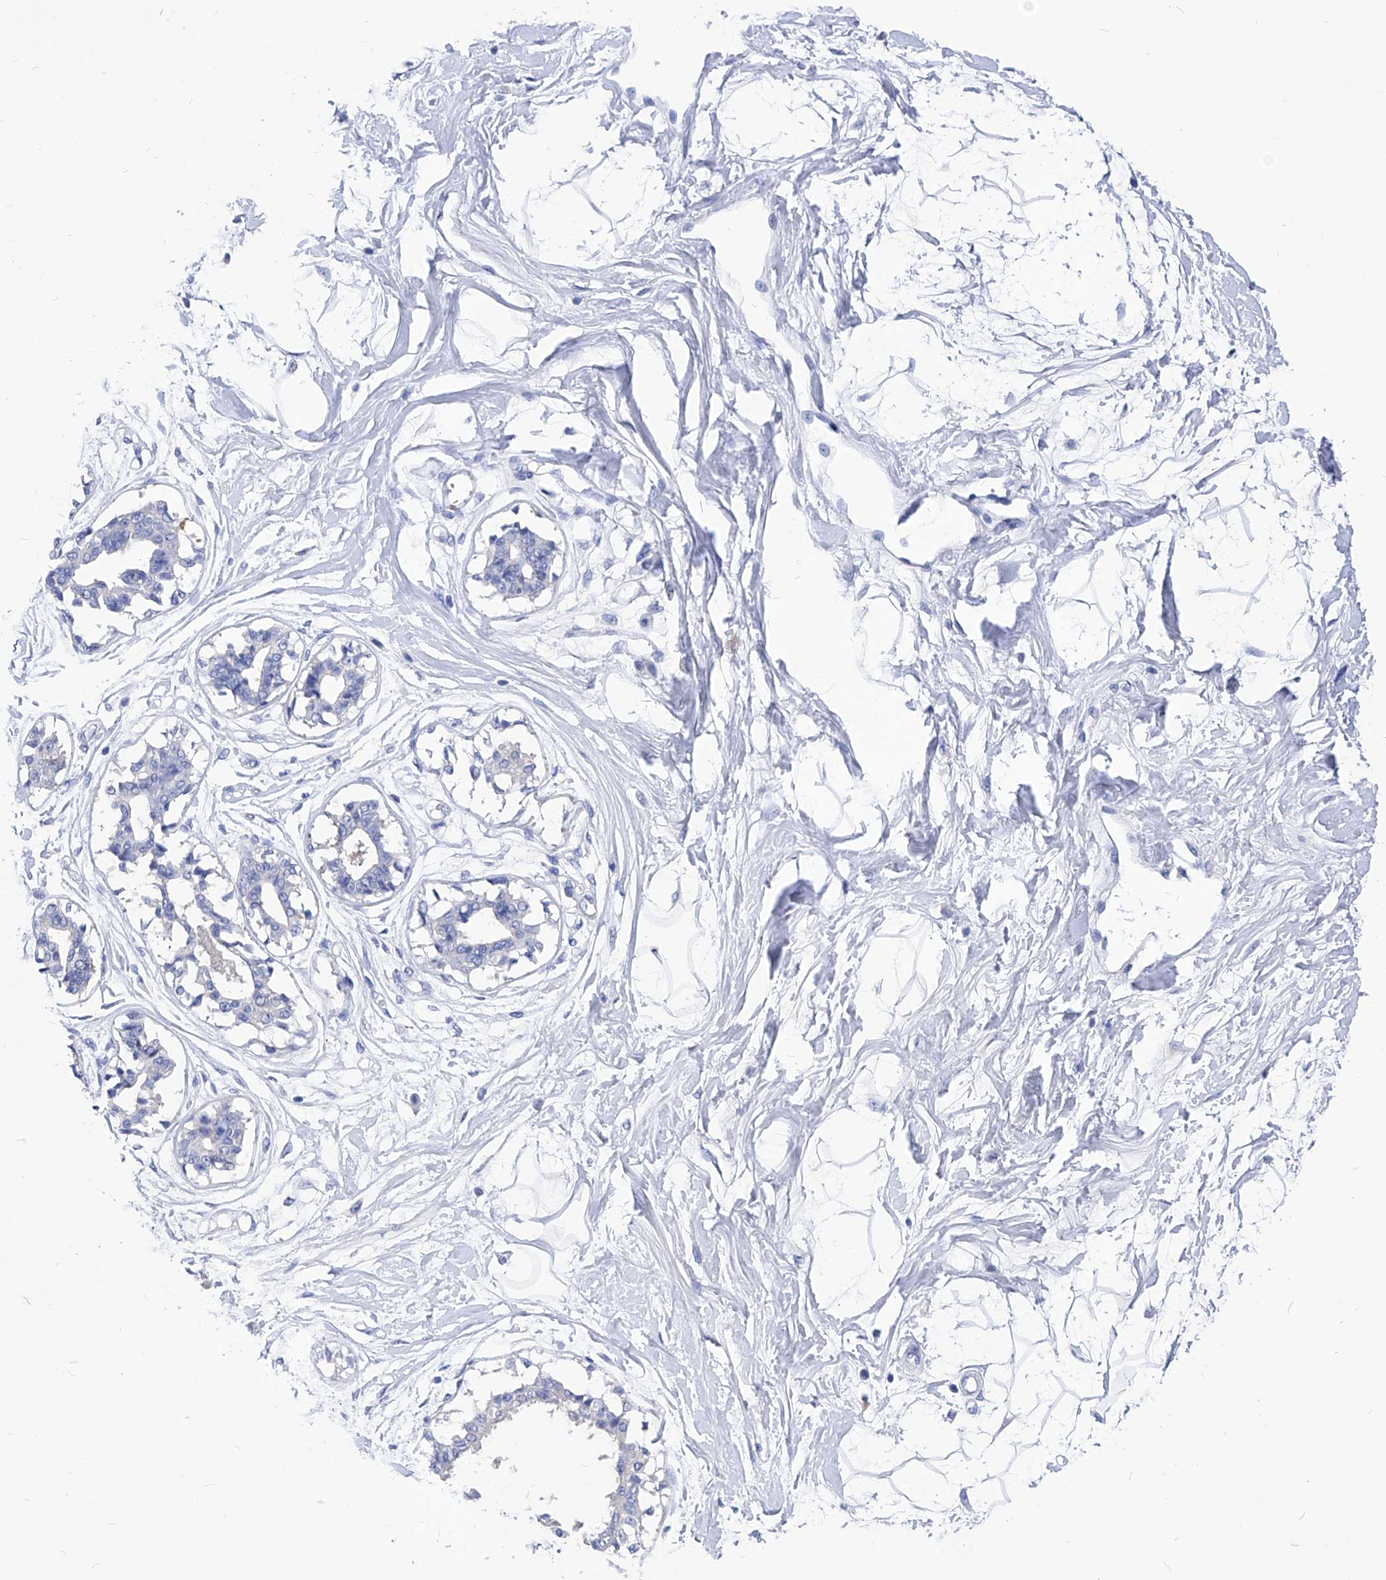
{"staining": {"intensity": "negative", "quantity": "none", "location": "none"}, "tissue": "breast", "cell_type": "Adipocytes", "image_type": "normal", "snomed": [{"axis": "morphology", "description": "Normal tissue, NOS"}, {"axis": "topography", "description": "Breast"}], "caption": "Immunohistochemistry of benign human breast exhibits no positivity in adipocytes. (Brightfield microscopy of DAB immunohistochemistry (IHC) at high magnification).", "gene": "XPNPEP1", "patient": {"sex": "female", "age": 45}}